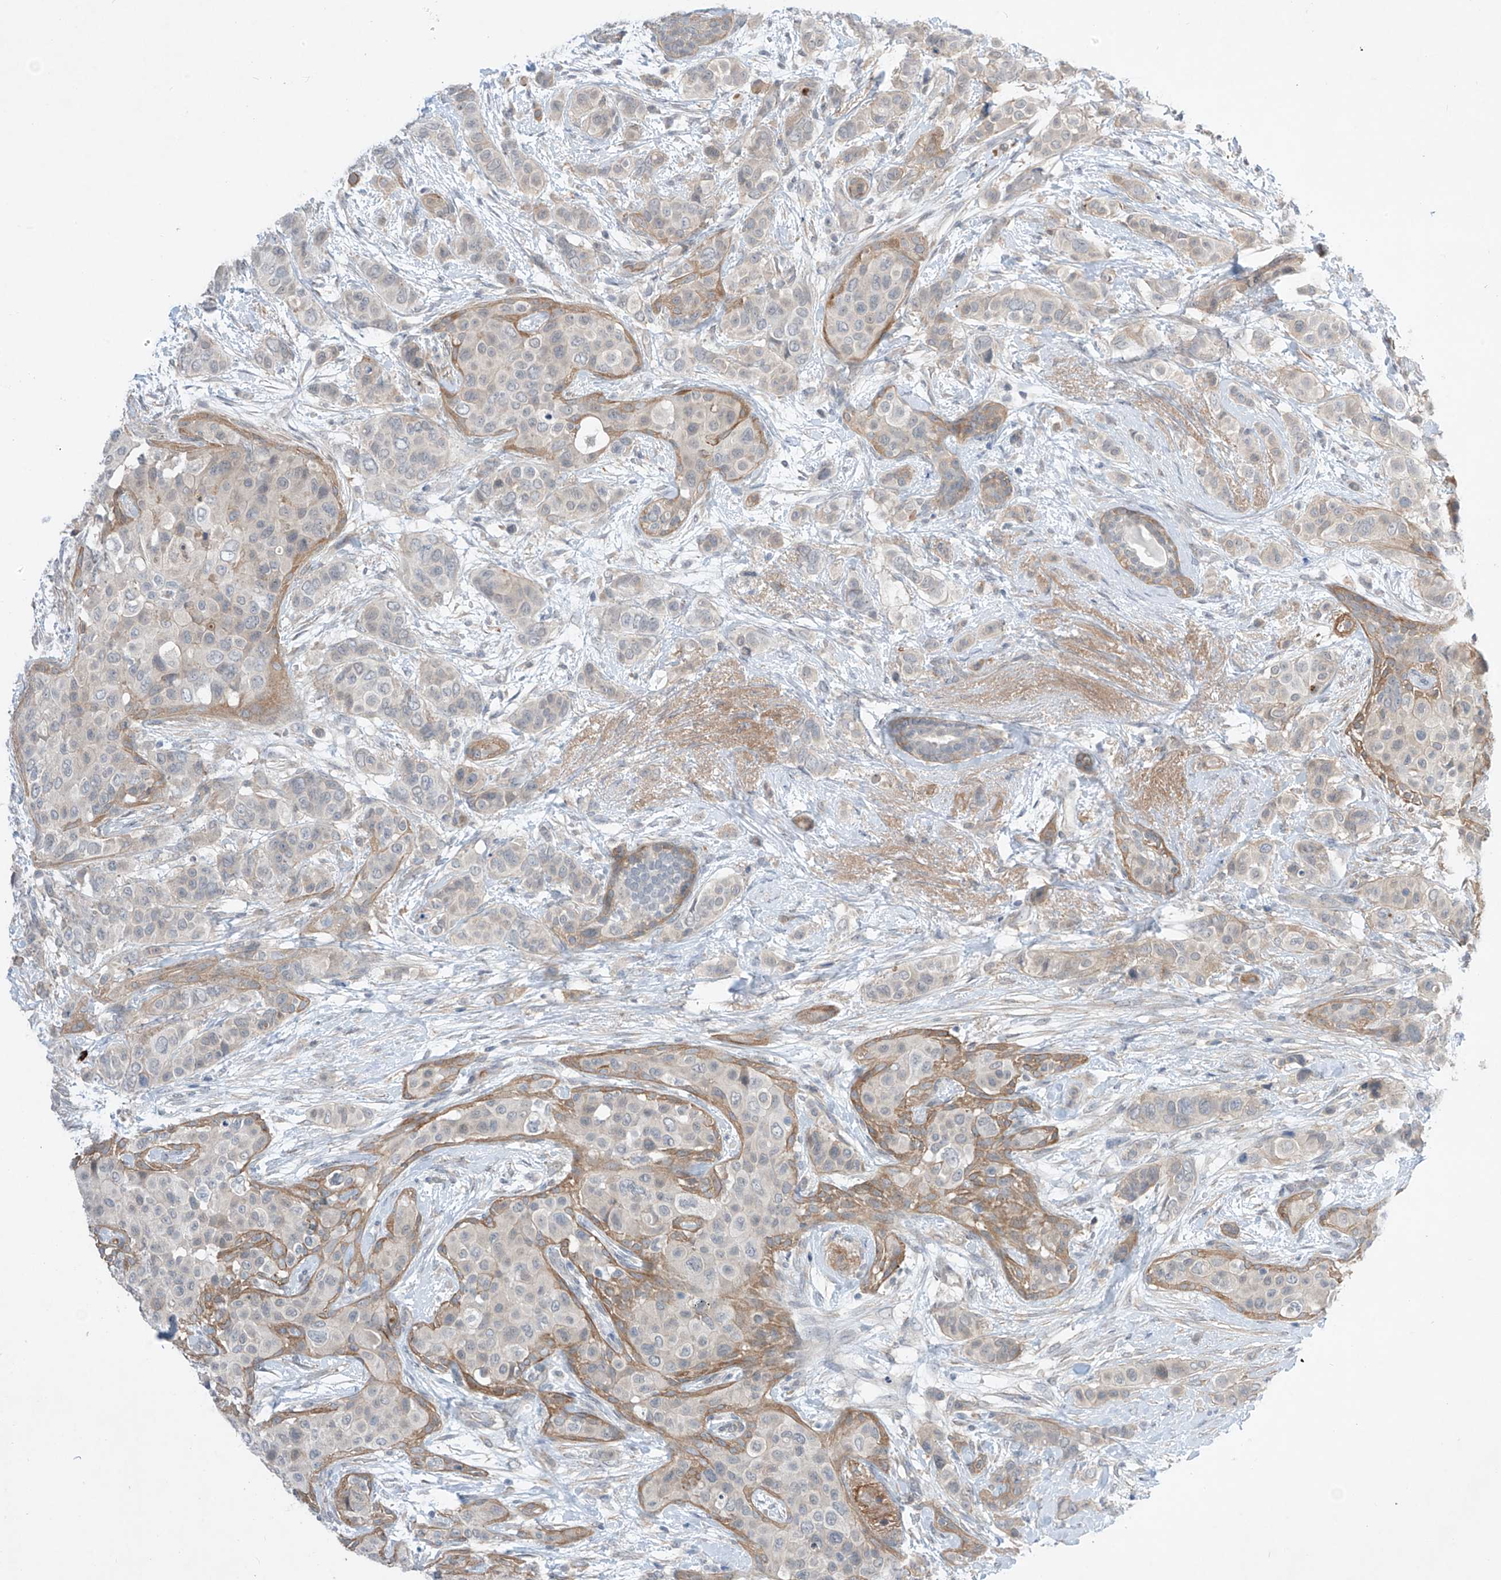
{"staining": {"intensity": "negative", "quantity": "none", "location": "none"}, "tissue": "breast cancer", "cell_type": "Tumor cells", "image_type": "cancer", "snomed": [{"axis": "morphology", "description": "Lobular carcinoma"}, {"axis": "topography", "description": "Breast"}], "caption": "This is an immunohistochemistry image of lobular carcinoma (breast). There is no expression in tumor cells.", "gene": "ABLIM2", "patient": {"sex": "female", "age": 51}}